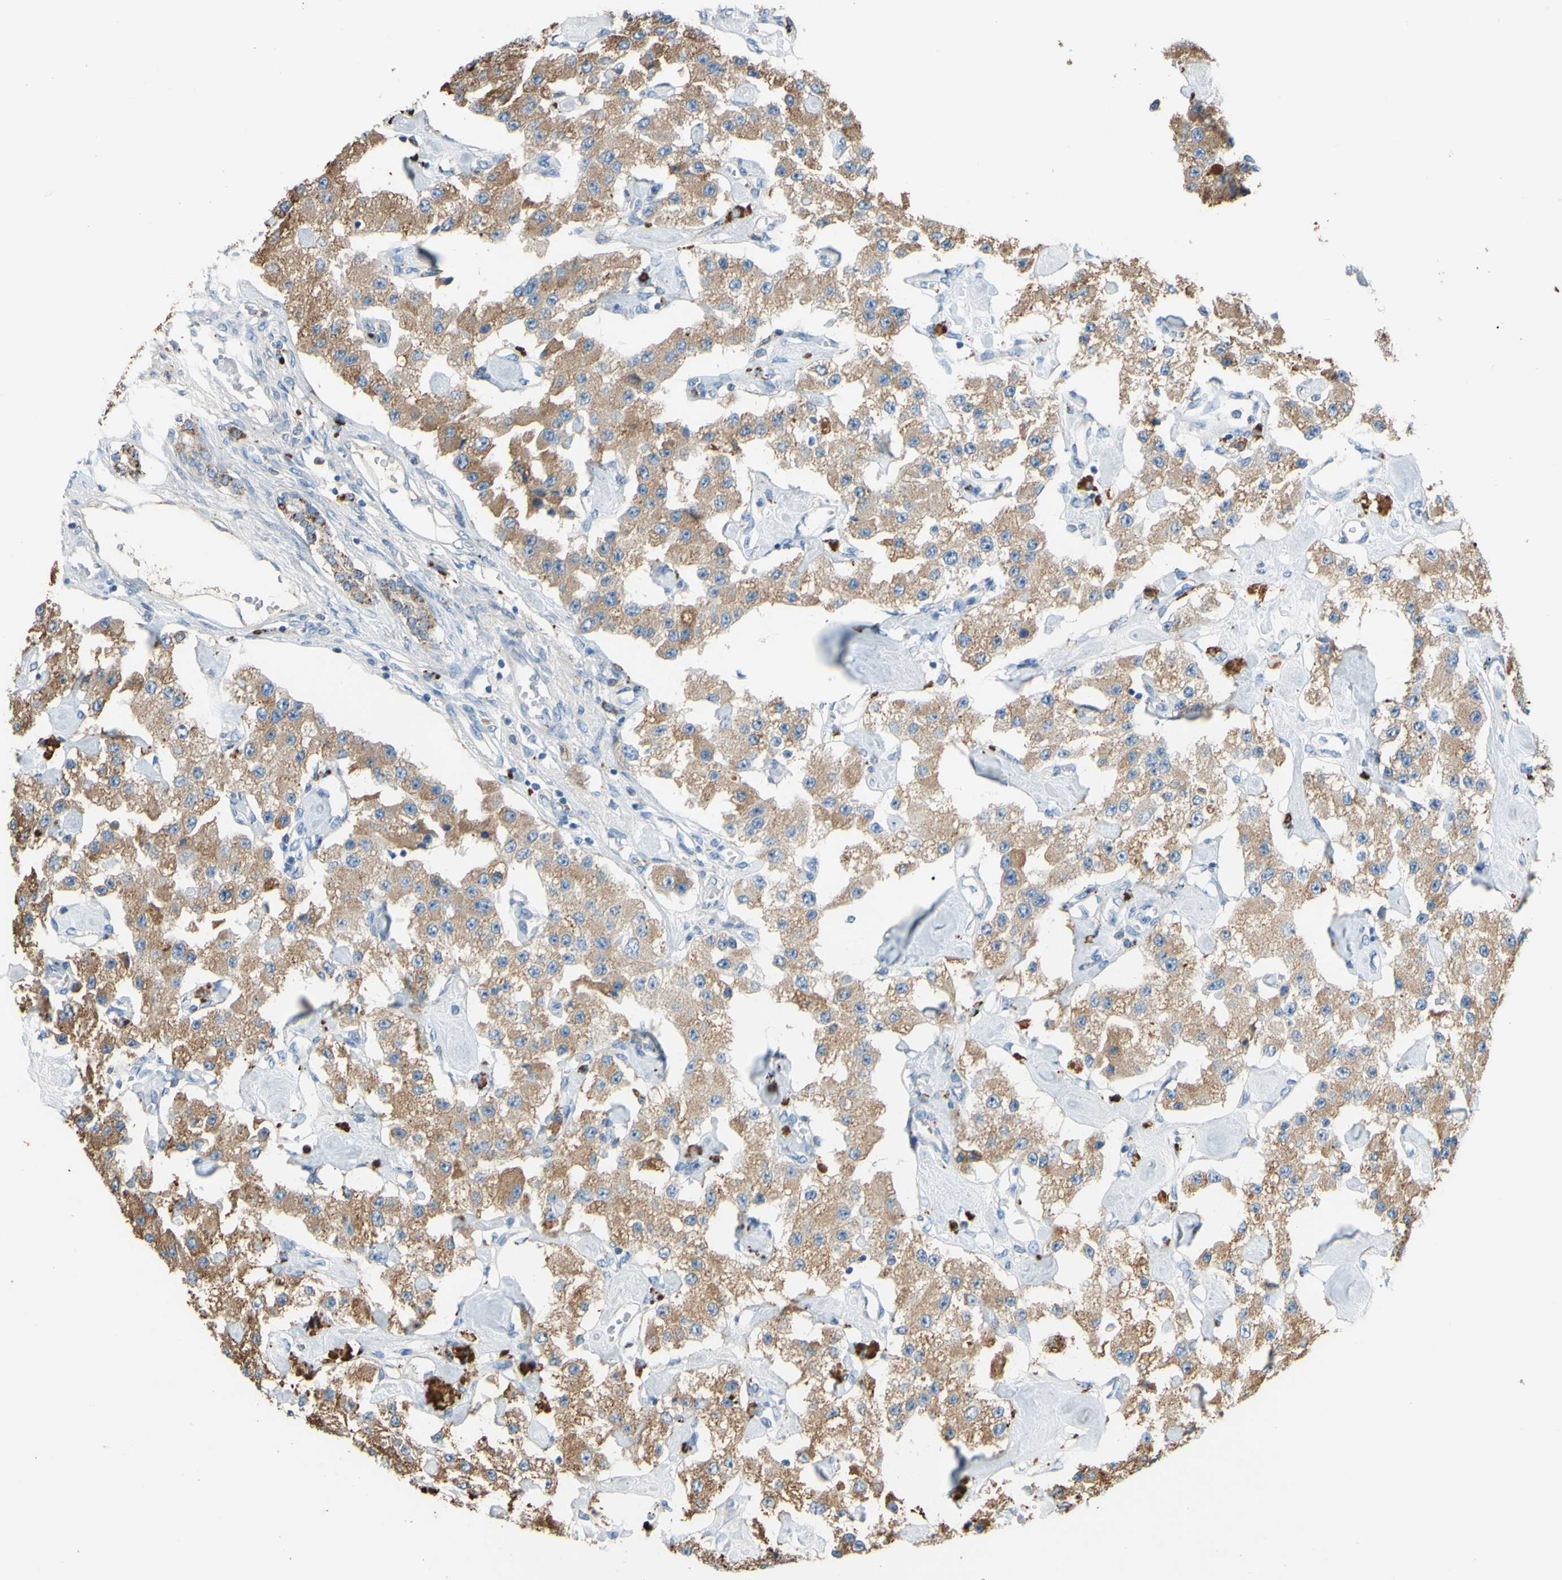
{"staining": {"intensity": "moderate", "quantity": ">75%", "location": "cytoplasmic/membranous"}, "tissue": "carcinoid", "cell_type": "Tumor cells", "image_type": "cancer", "snomed": [{"axis": "morphology", "description": "Carcinoid, malignant, NOS"}, {"axis": "topography", "description": "Pancreas"}], "caption": "Moderate cytoplasmic/membranous positivity for a protein is identified in approximately >75% of tumor cells of carcinoid (malignant) using immunohistochemistry.", "gene": "CTSD", "patient": {"sex": "male", "age": 41}}